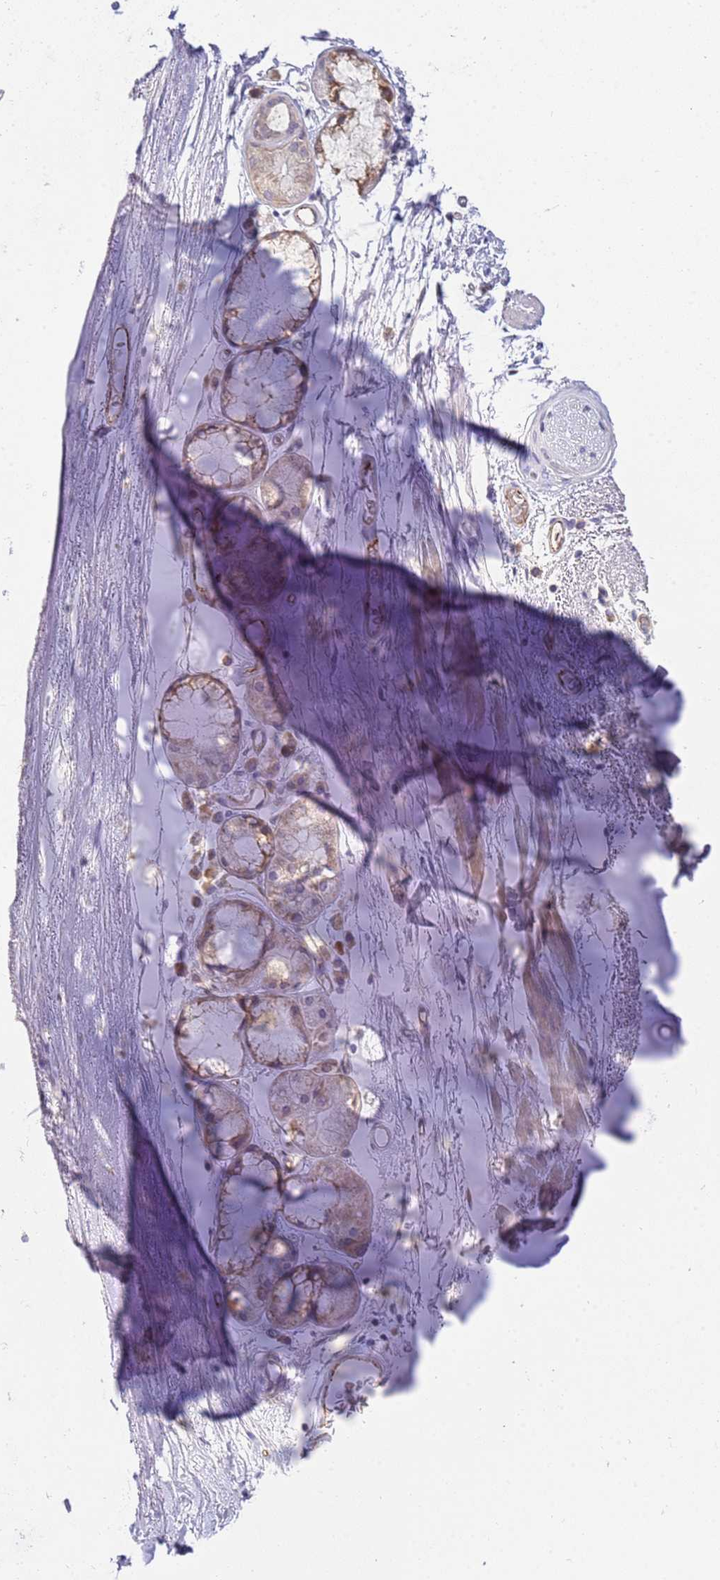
{"staining": {"intensity": "negative", "quantity": "none", "location": "none"}, "tissue": "soft tissue", "cell_type": "Chondrocytes", "image_type": "normal", "snomed": [{"axis": "morphology", "description": "Normal tissue, NOS"}, {"axis": "topography", "description": "Cartilage tissue"}], "caption": "This image is of benign soft tissue stained with immunohistochemistry to label a protein in brown with the nuclei are counter-stained blue. There is no positivity in chondrocytes.", "gene": "NMUR2", "patient": {"sex": "male", "age": 73}}